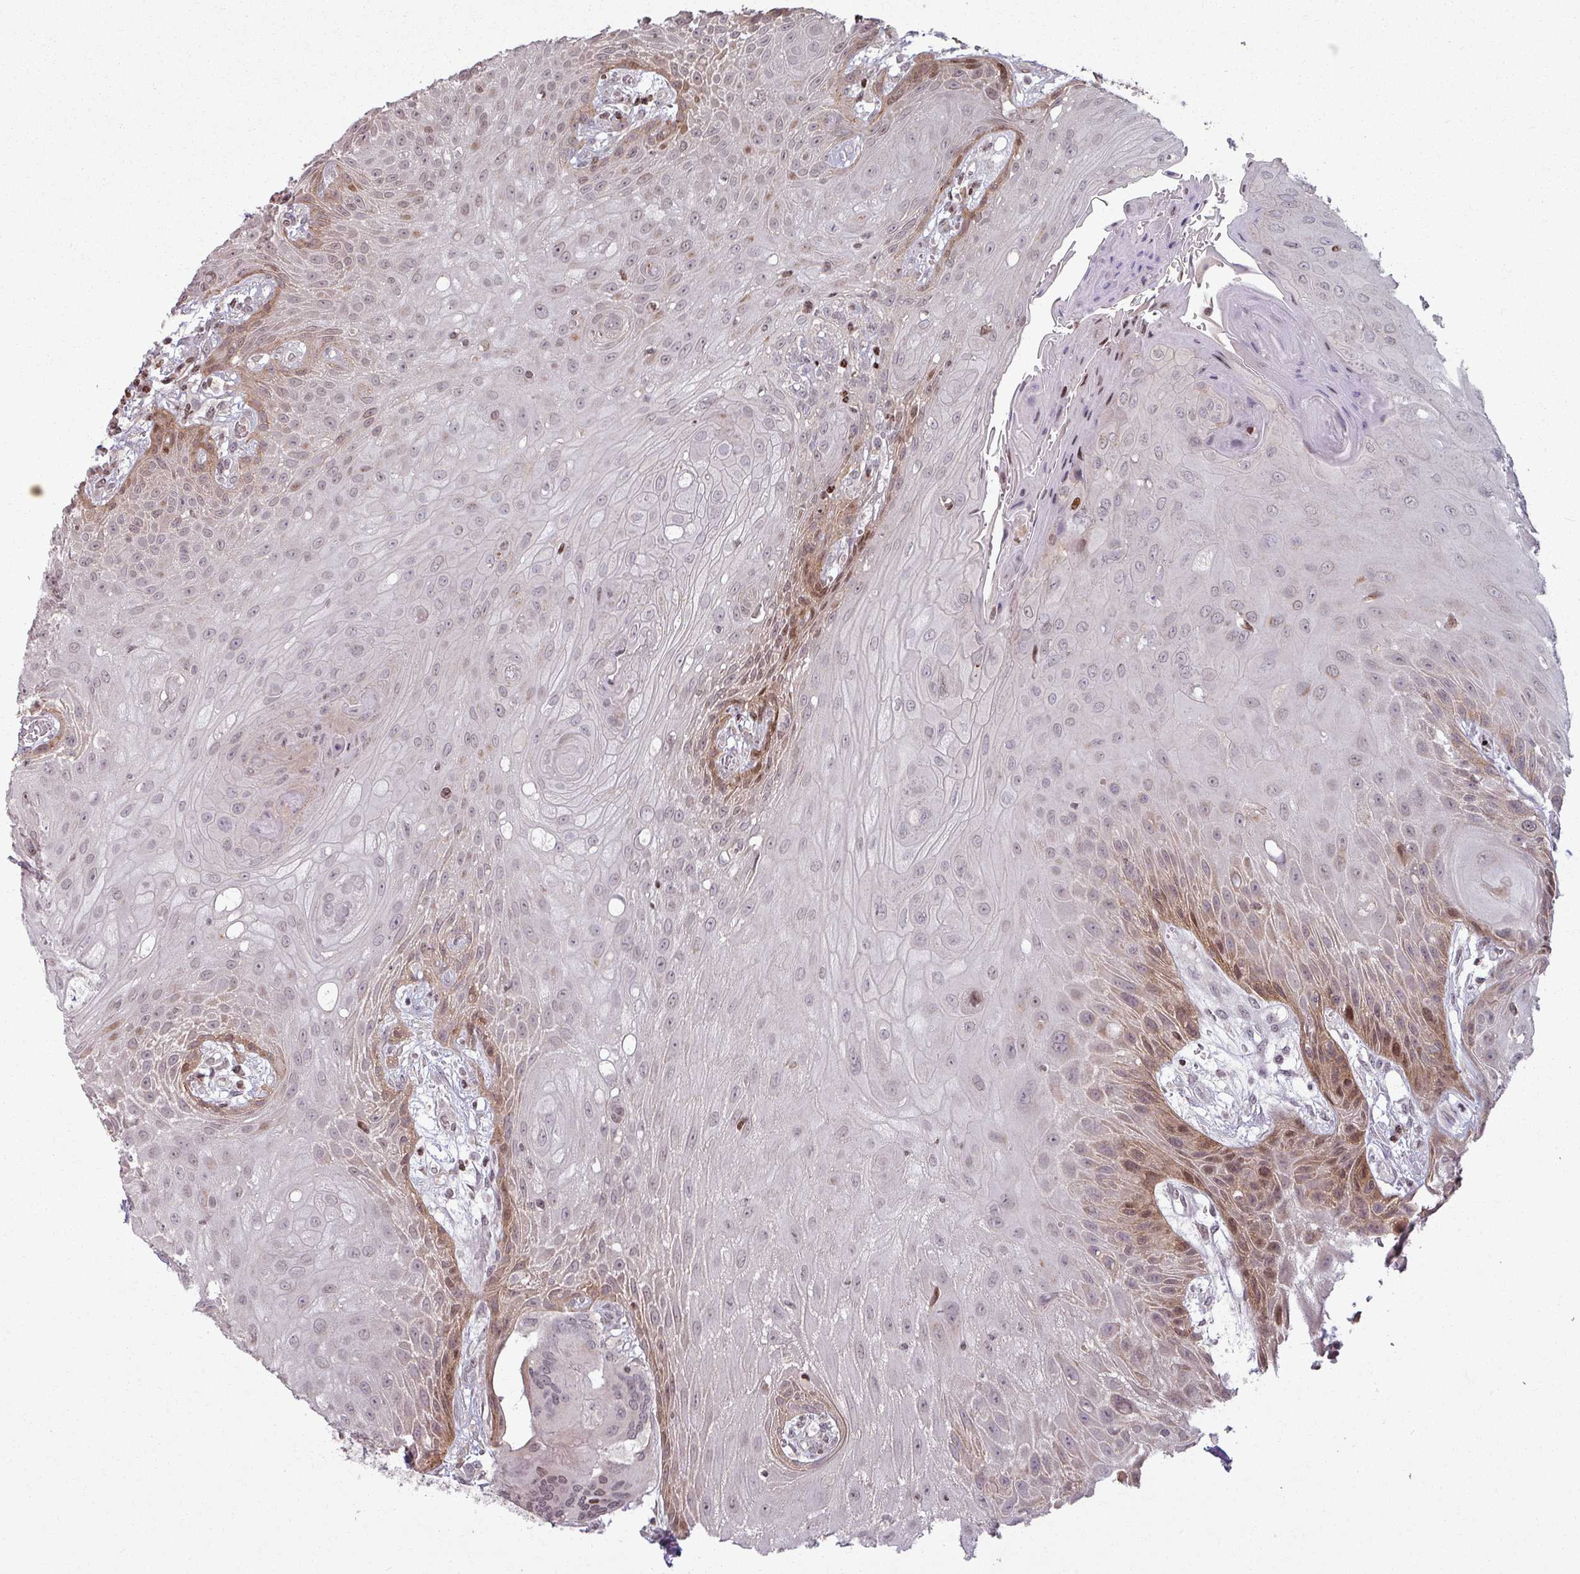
{"staining": {"intensity": "moderate", "quantity": "25%-75%", "location": "cytoplasmic/membranous,nuclear"}, "tissue": "head and neck cancer", "cell_type": "Tumor cells", "image_type": "cancer", "snomed": [{"axis": "morphology", "description": "Squamous cell carcinoma, NOS"}, {"axis": "topography", "description": "Head-Neck"}], "caption": "A brown stain labels moderate cytoplasmic/membranous and nuclear staining of a protein in human head and neck cancer tumor cells. Nuclei are stained in blue.", "gene": "NCOR1", "patient": {"sex": "female", "age": 73}}